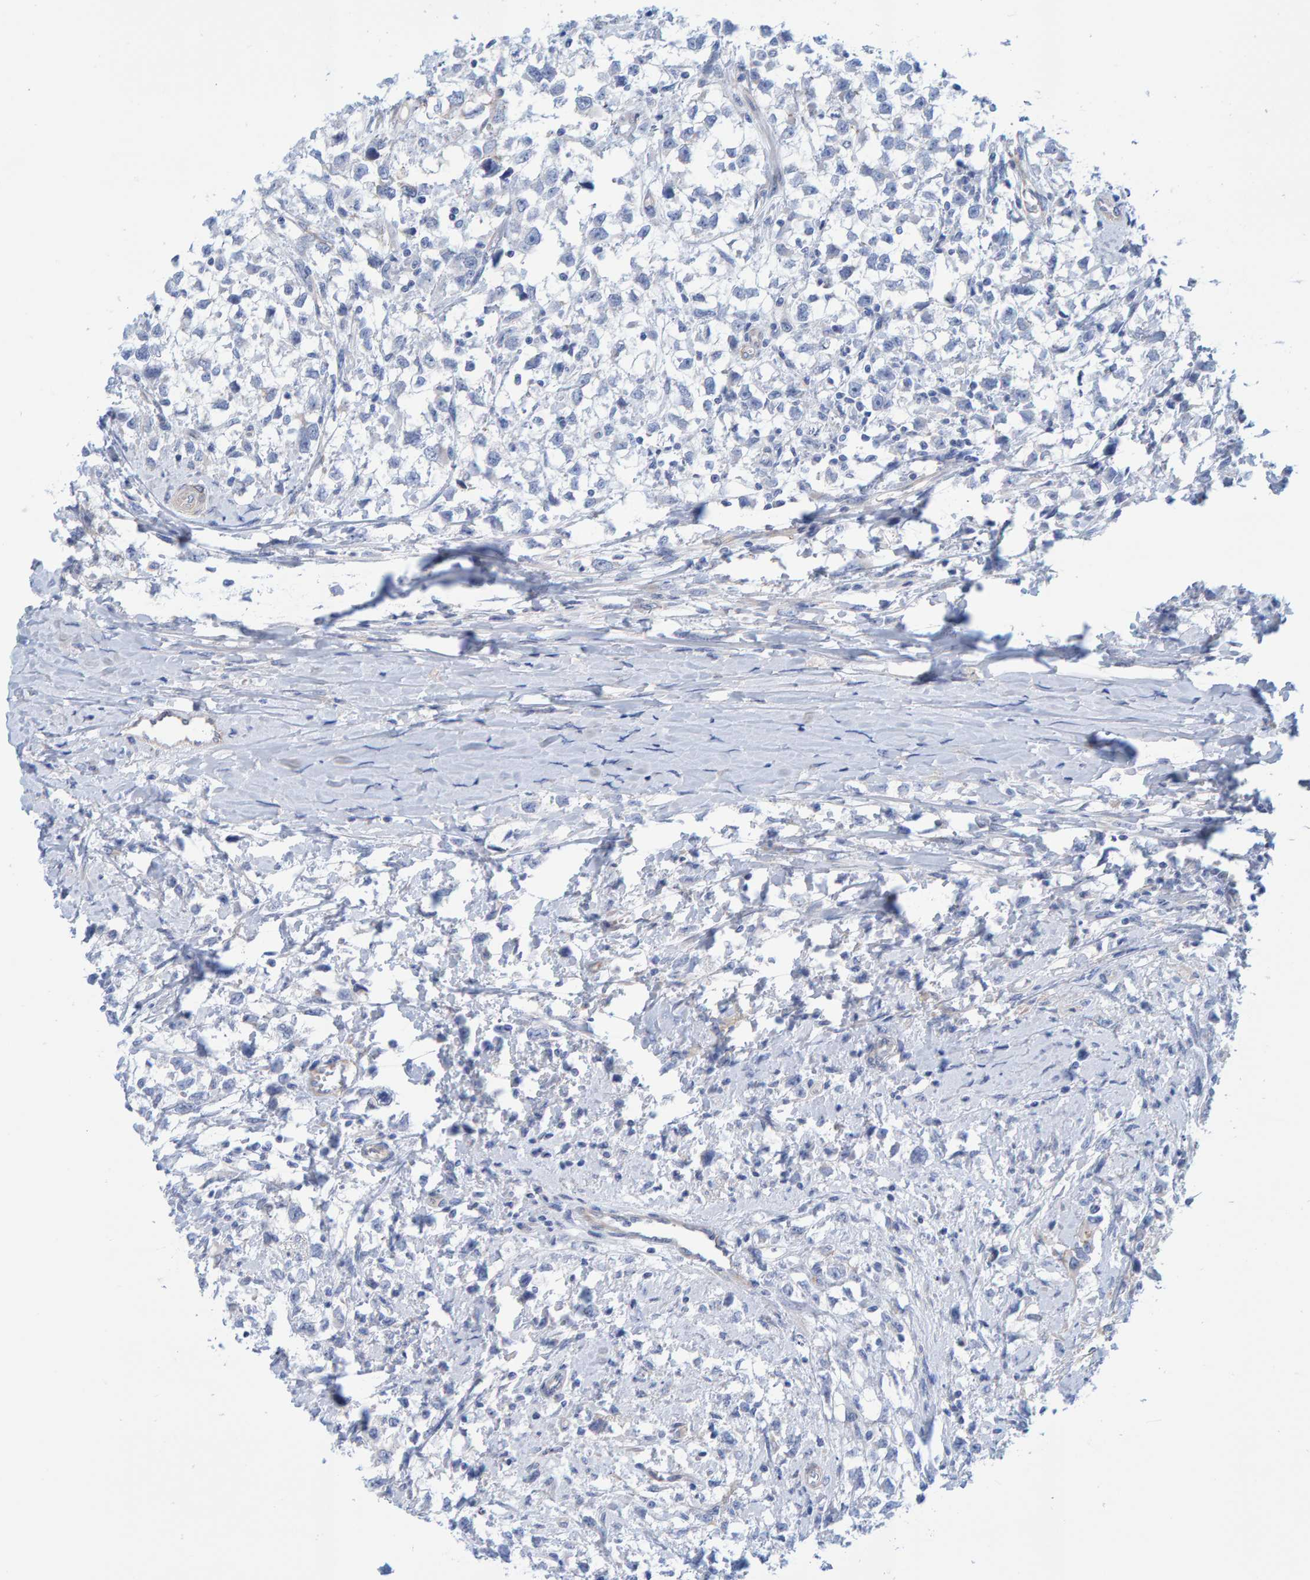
{"staining": {"intensity": "negative", "quantity": "none", "location": "none"}, "tissue": "testis cancer", "cell_type": "Tumor cells", "image_type": "cancer", "snomed": [{"axis": "morphology", "description": "Seminoma, NOS"}, {"axis": "morphology", "description": "Carcinoma, Embryonal, NOS"}, {"axis": "topography", "description": "Testis"}], "caption": "Immunohistochemistry image of neoplastic tissue: testis cancer (seminoma) stained with DAB (3,3'-diaminobenzidine) demonstrates no significant protein expression in tumor cells. (Stains: DAB immunohistochemistry with hematoxylin counter stain, Microscopy: brightfield microscopy at high magnification).", "gene": "JAKMIP3", "patient": {"sex": "male", "age": 51}}